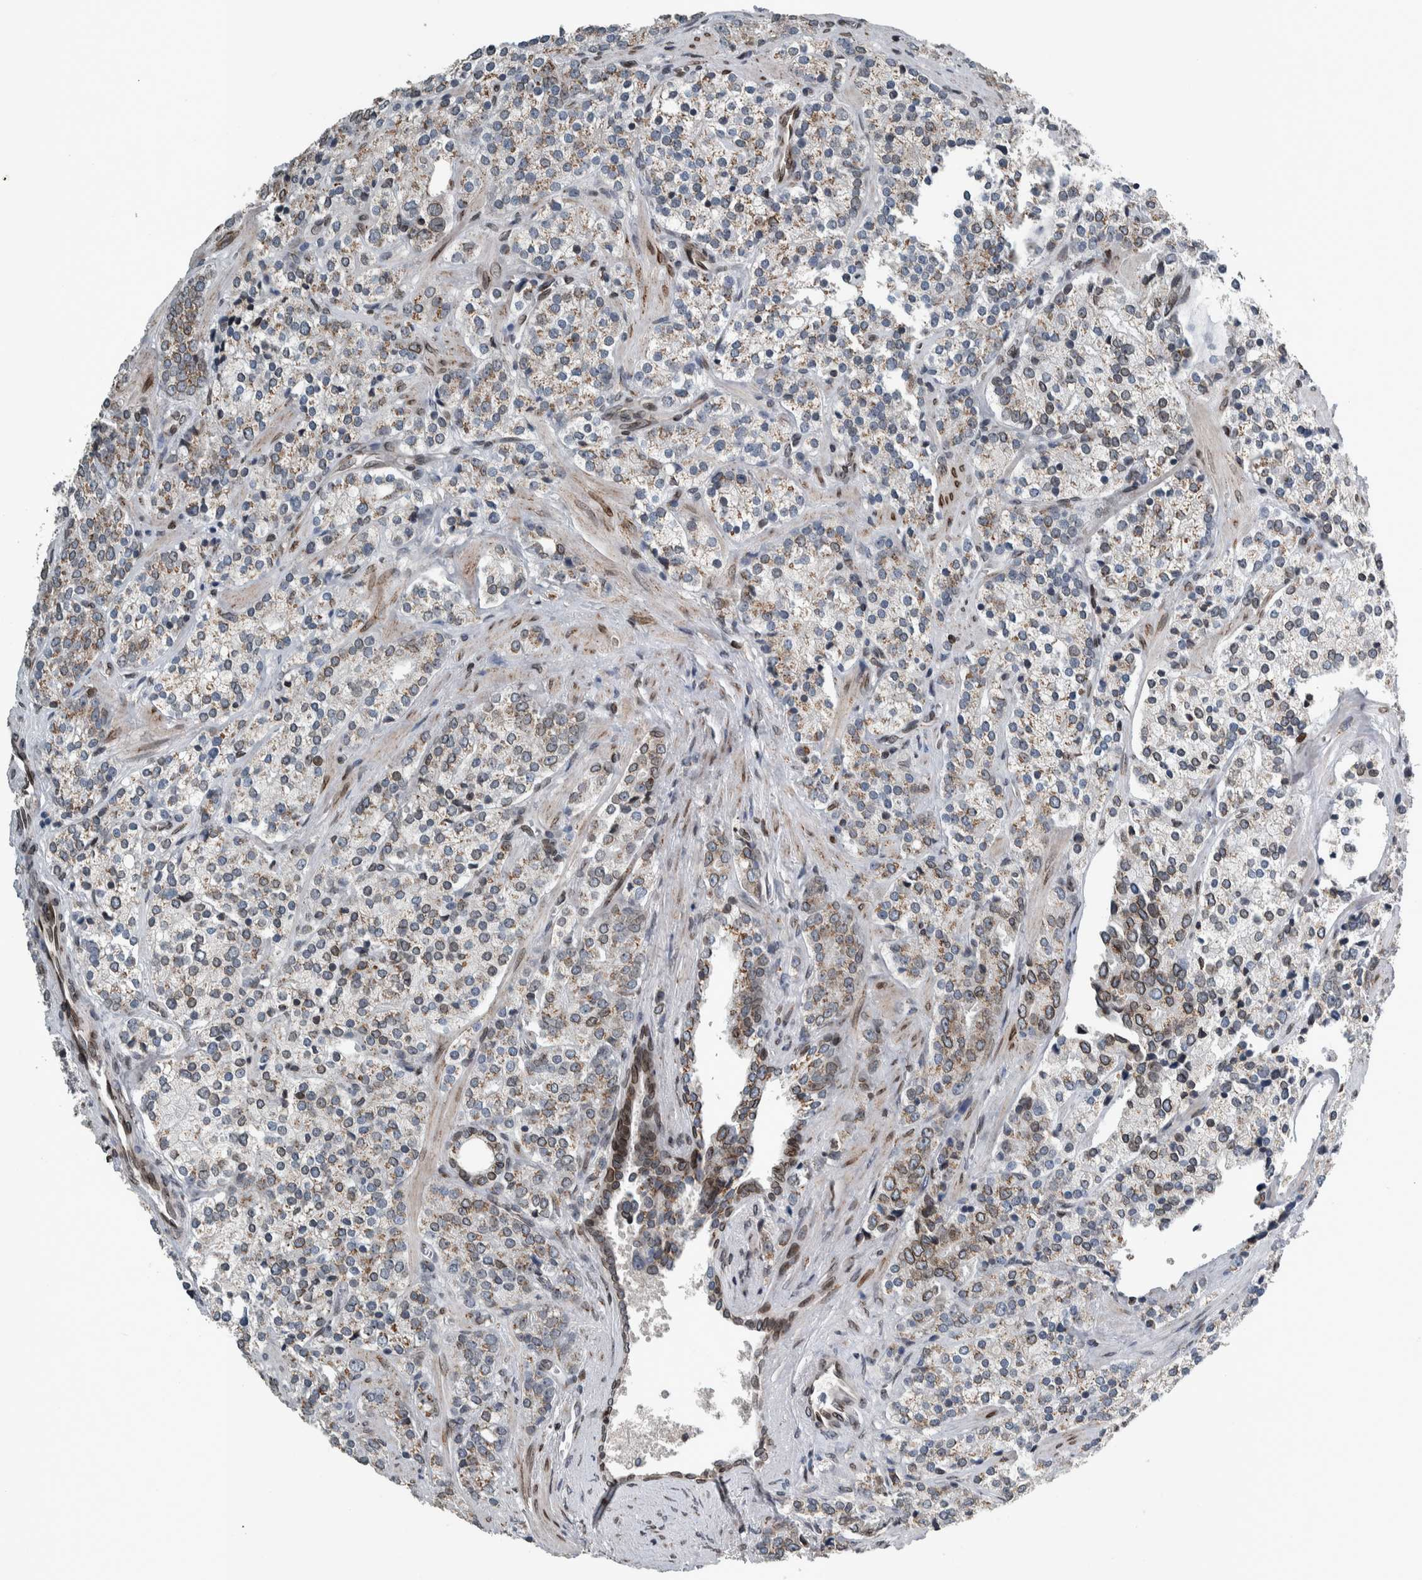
{"staining": {"intensity": "weak", "quantity": "25%-75%", "location": "cytoplasmic/membranous"}, "tissue": "prostate cancer", "cell_type": "Tumor cells", "image_type": "cancer", "snomed": [{"axis": "morphology", "description": "Adenocarcinoma, High grade"}, {"axis": "topography", "description": "Prostate"}], "caption": "Immunohistochemistry (DAB) staining of human prostate cancer shows weak cytoplasmic/membranous protein positivity in about 25%-75% of tumor cells. The staining was performed using DAB (3,3'-diaminobenzidine), with brown indicating positive protein expression. Nuclei are stained blue with hematoxylin.", "gene": "FAM135B", "patient": {"sex": "male", "age": 71}}